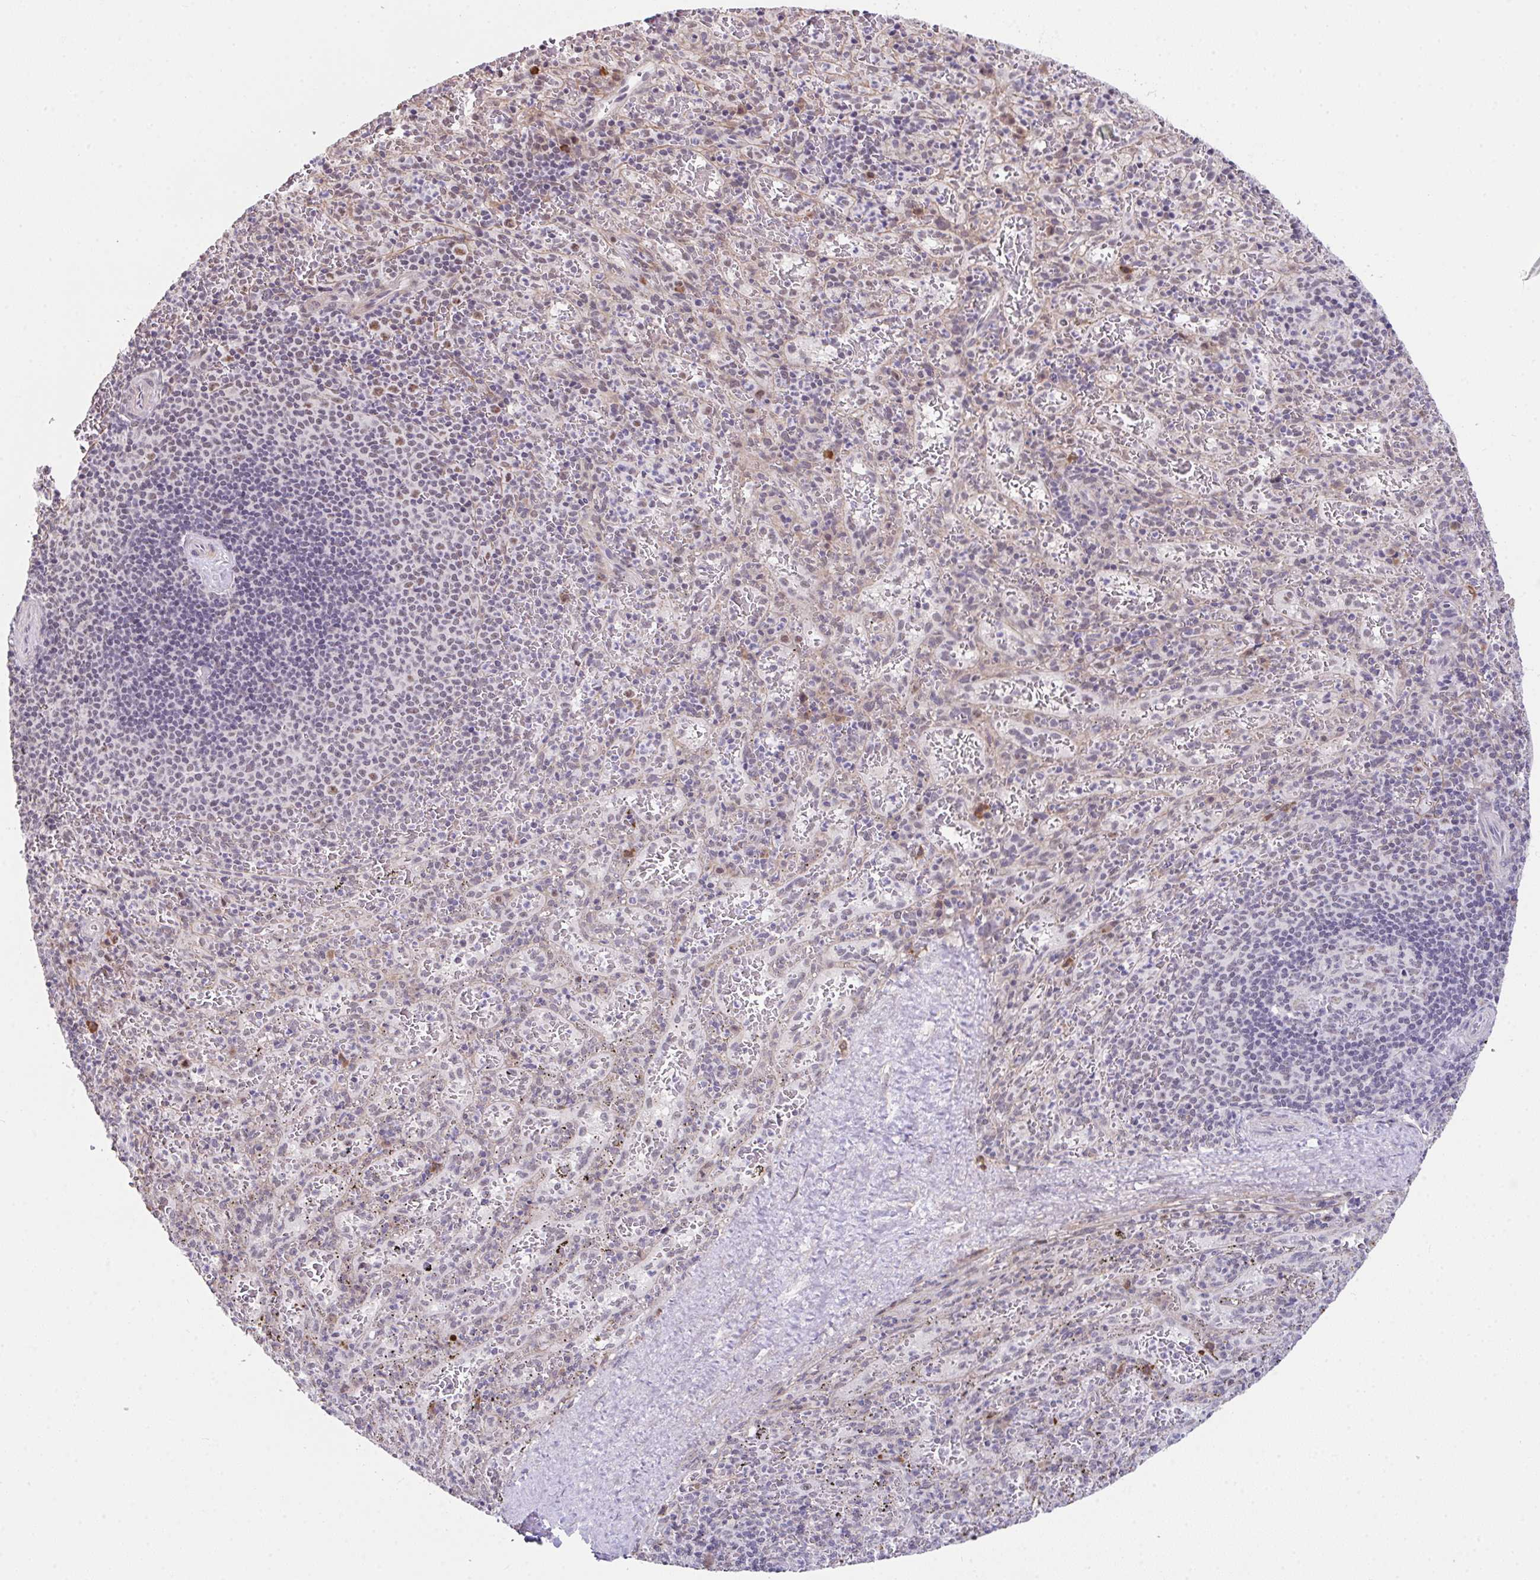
{"staining": {"intensity": "weak", "quantity": "25%-75%", "location": "nuclear"}, "tissue": "spleen", "cell_type": "Cells in red pulp", "image_type": "normal", "snomed": [{"axis": "morphology", "description": "Normal tissue, NOS"}, {"axis": "topography", "description": "Spleen"}], "caption": "Protein staining by immunohistochemistry (IHC) exhibits weak nuclear positivity in about 25%-75% of cells in red pulp in unremarkable spleen.", "gene": "RBBP6", "patient": {"sex": "male", "age": 57}}